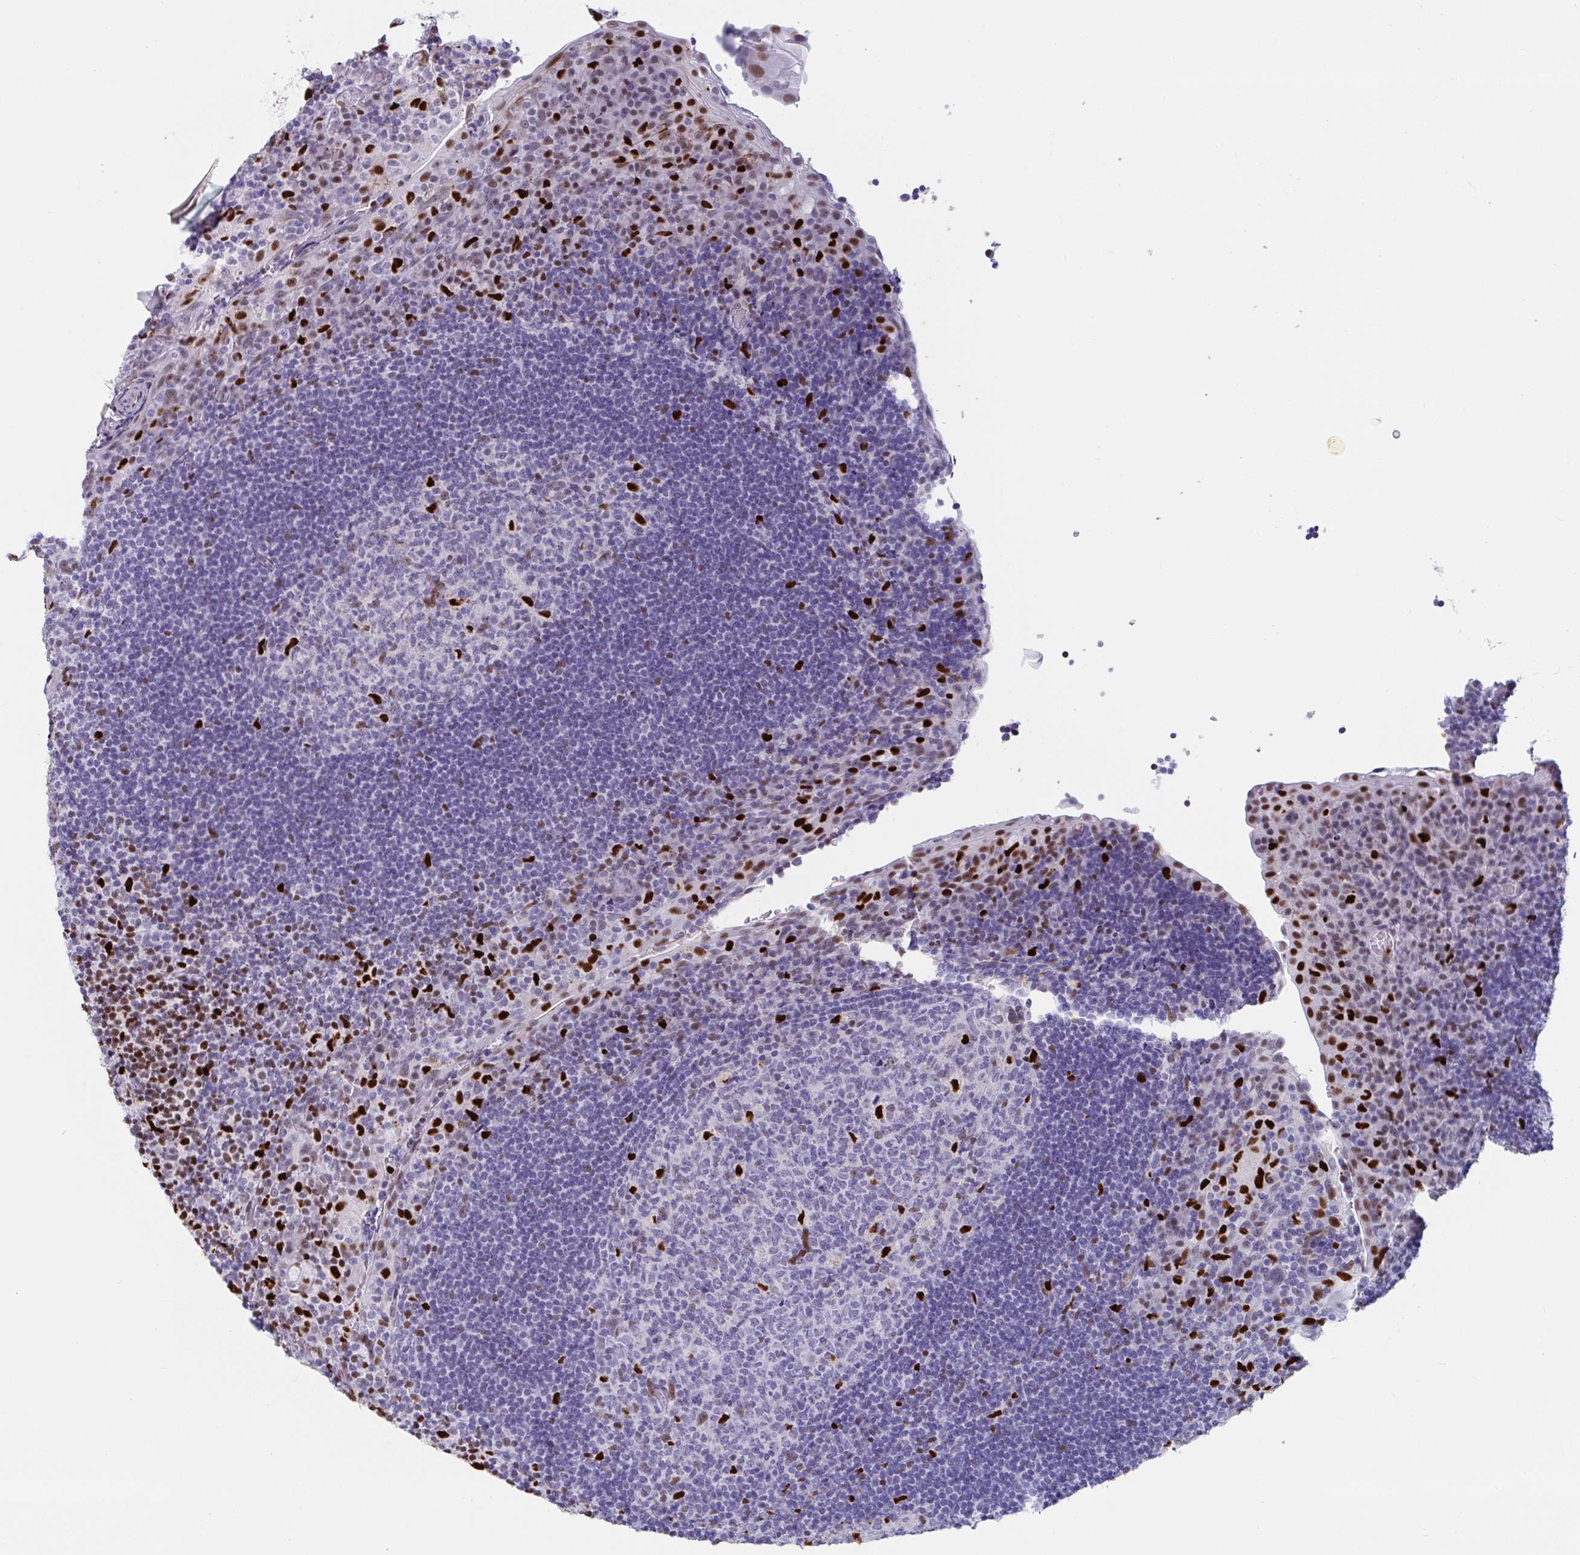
{"staining": {"intensity": "strong", "quantity": "<25%", "location": "nuclear"}, "tissue": "tonsil", "cell_type": "Germinal center cells", "image_type": "normal", "snomed": [{"axis": "morphology", "description": "Normal tissue, NOS"}, {"axis": "topography", "description": "Tonsil"}], "caption": "Tonsil stained with immunohistochemistry (IHC) demonstrates strong nuclear positivity in about <25% of germinal center cells.", "gene": "ZNF586", "patient": {"sex": "male", "age": 17}}